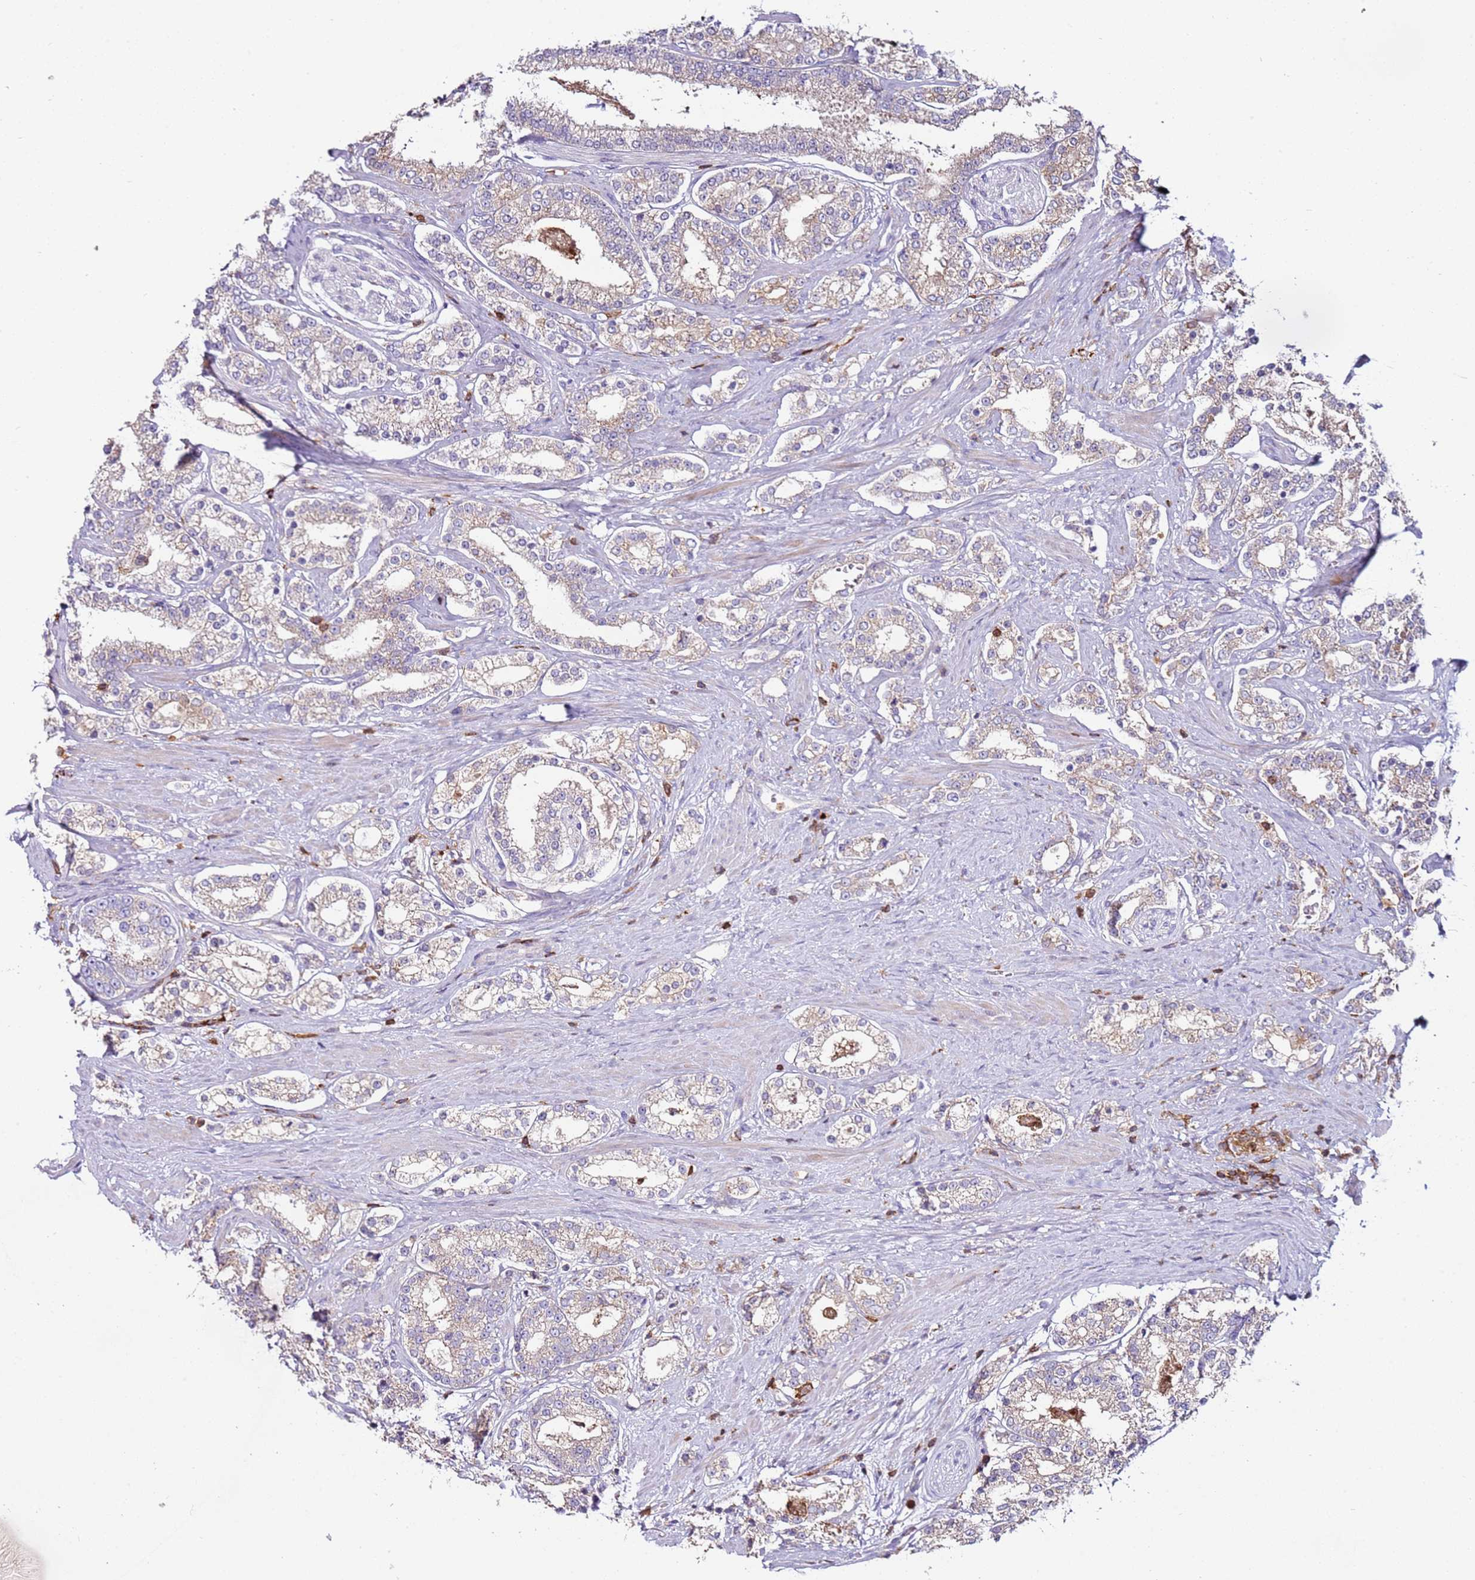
{"staining": {"intensity": "weak", "quantity": ">75%", "location": "cytoplasmic/membranous"}, "tissue": "prostate cancer", "cell_type": "Tumor cells", "image_type": "cancer", "snomed": [{"axis": "morphology", "description": "Normal tissue, NOS"}, {"axis": "morphology", "description": "Adenocarcinoma, High grade"}, {"axis": "topography", "description": "Prostate"}], "caption": "Prostate cancer (adenocarcinoma (high-grade)) was stained to show a protein in brown. There is low levels of weak cytoplasmic/membranous expression in approximately >75% of tumor cells.", "gene": "TTPAL", "patient": {"sex": "male", "age": 83}}